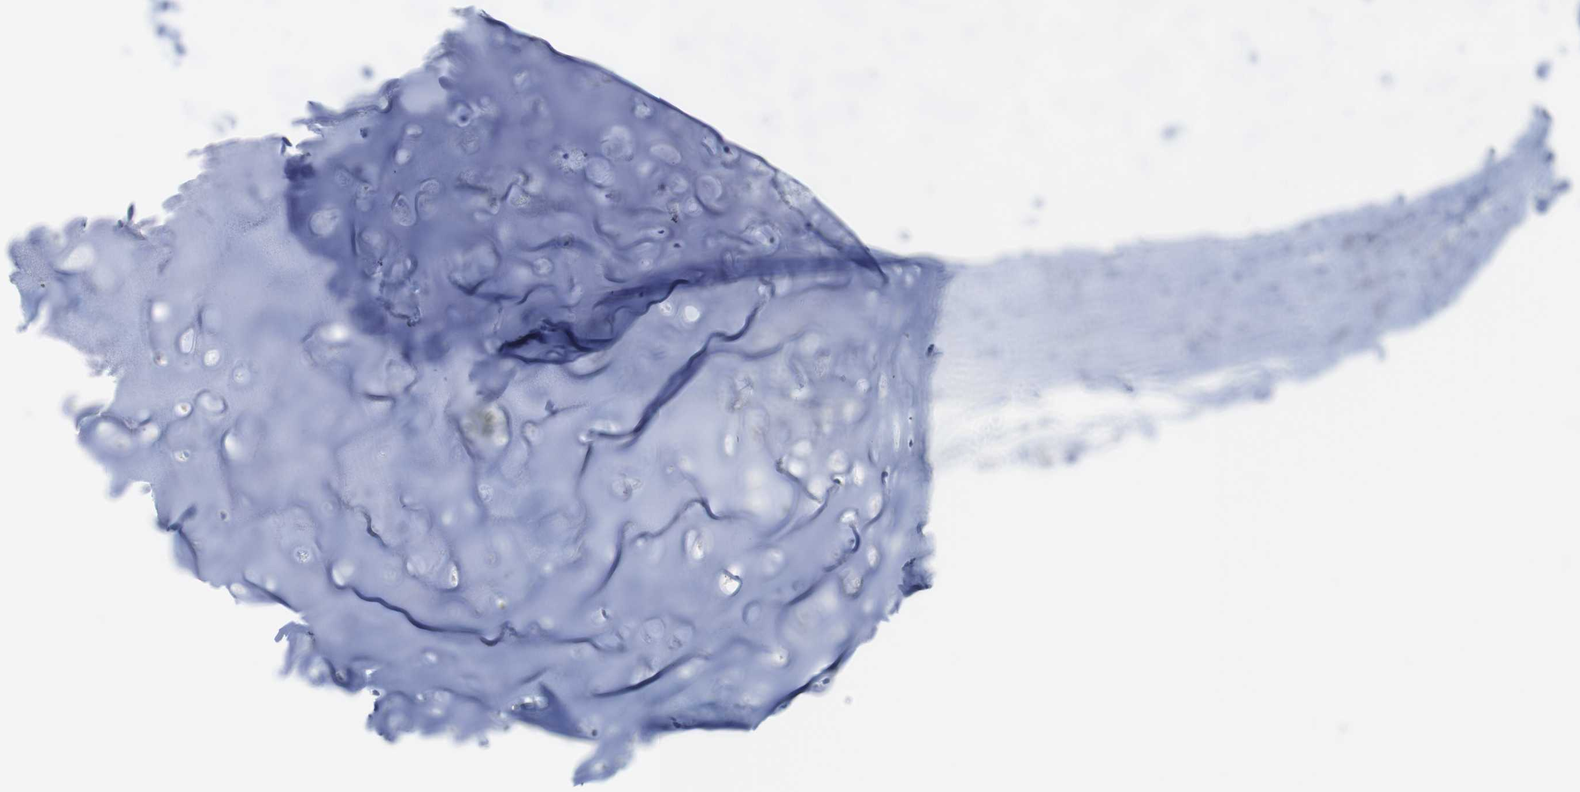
{"staining": {"intensity": "negative", "quantity": "none", "location": "none"}, "tissue": "adipose tissue", "cell_type": "Adipocytes", "image_type": "normal", "snomed": [{"axis": "morphology", "description": "Normal tissue, NOS"}, {"axis": "topography", "description": "Cartilage tissue"}, {"axis": "topography", "description": "Bronchus"}], "caption": "A high-resolution image shows IHC staining of benign adipose tissue, which demonstrates no significant positivity in adipocytes. Brightfield microscopy of immunohistochemistry stained with DAB (brown) and hematoxylin (blue), captured at high magnification.", "gene": "PNMA1", "patient": {"sex": "female", "age": 73}}